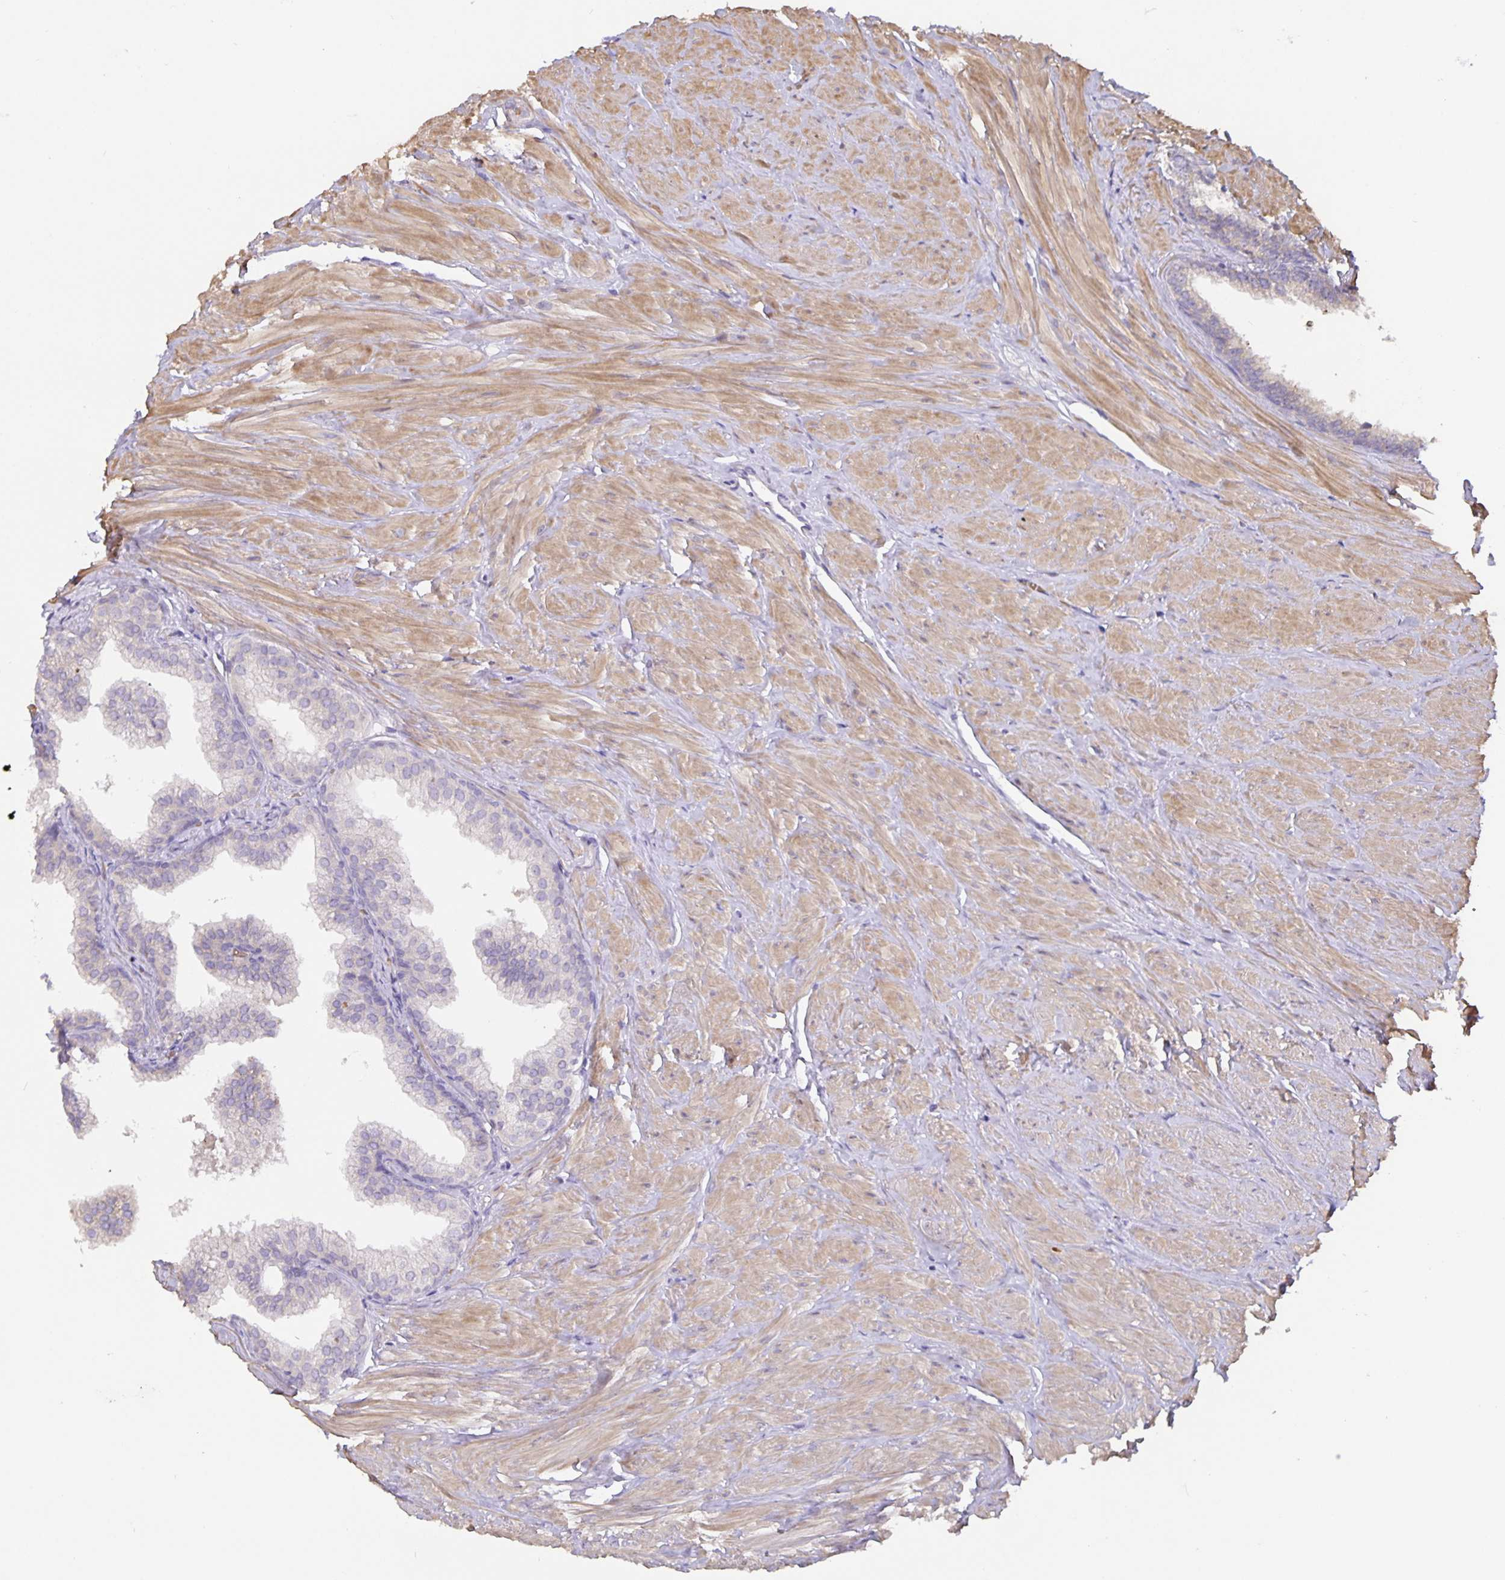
{"staining": {"intensity": "negative", "quantity": "none", "location": "none"}, "tissue": "prostate", "cell_type": "Glandular cells", "image_type": "normal", "snomed": [{"axis": "morphology", "description": "Normal tissue, NOS"}, {"axis": "topography", "description": "Prostate"}, {"axis": "topography", "description": "Peripheral nerve tissue"}], "caption": "Glandular cells show no significant protein positivity in benign prostate. (Stains: DAB (3,3'-diaminobenzidine) immunohistochemistry (IHC) with hematoxylin counter stain, Microscopy: brightfield microscopy at high magnification).", "gene": "TMEM71", "patient": {"sex": "male", "age": 55}}